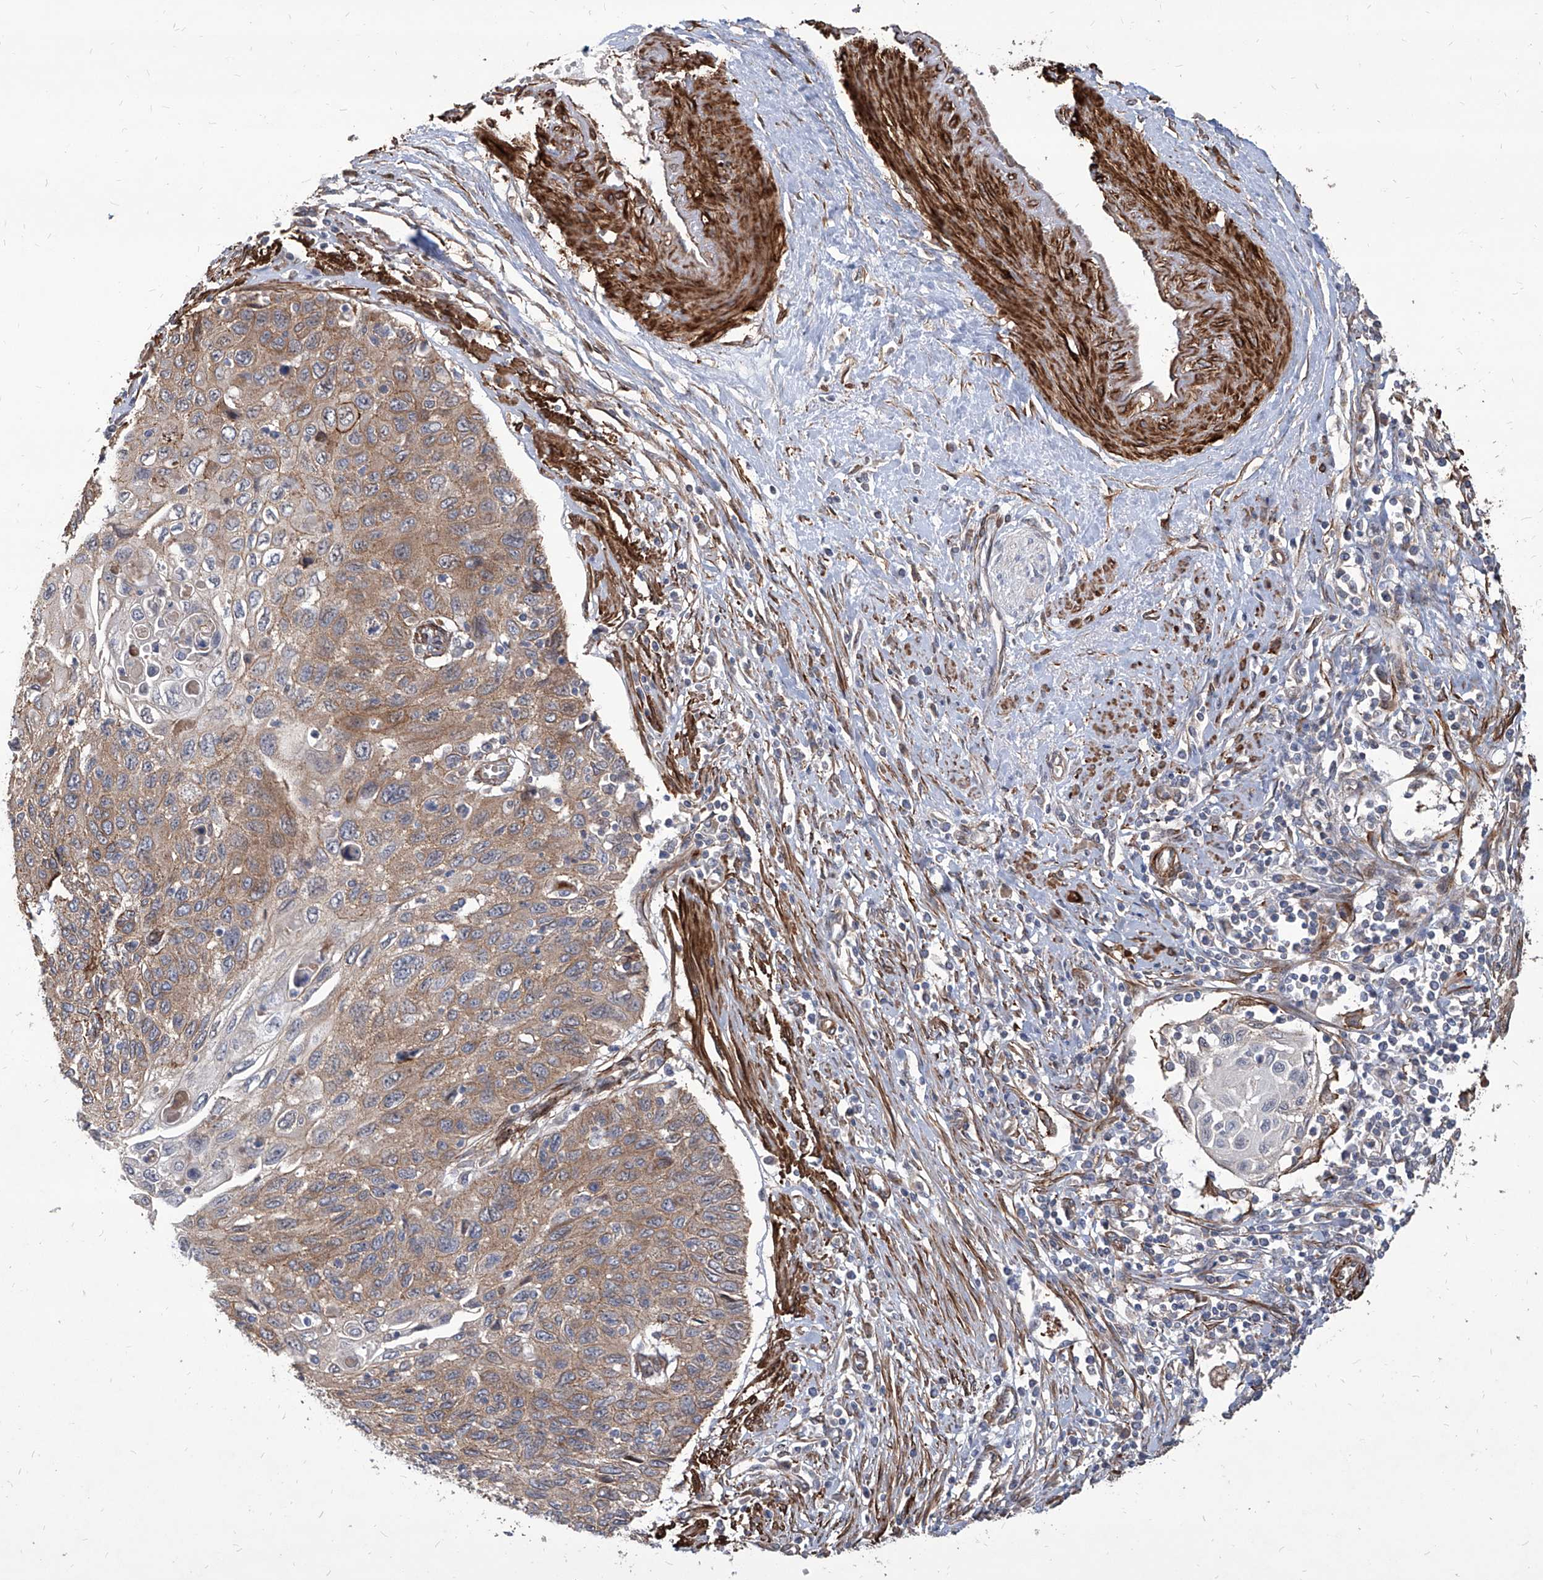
{"staining": {"intensity": "moderate", "quantity": "25%-75%", "location": "cytoplasmic/membranous"}, "tissue": "cervical cancer", "cell_type": "Tumor cells", "image_type": "cancer", "snomed": [{"axis": "morphology", "description": "Squamous cell carcinoma, NOS"}, {"axis": "topography", "description": "Cervix"}], "caption": "Cervical cancer (squamous cell carcinoma) was stained to show a protein in brown. There is medium levels of moderate cytoplasmic/membranous positivity in about 25%-75% of tumor cells.", "gene": "FAM83B", "patient": {"sex": "female", "age": 70}}